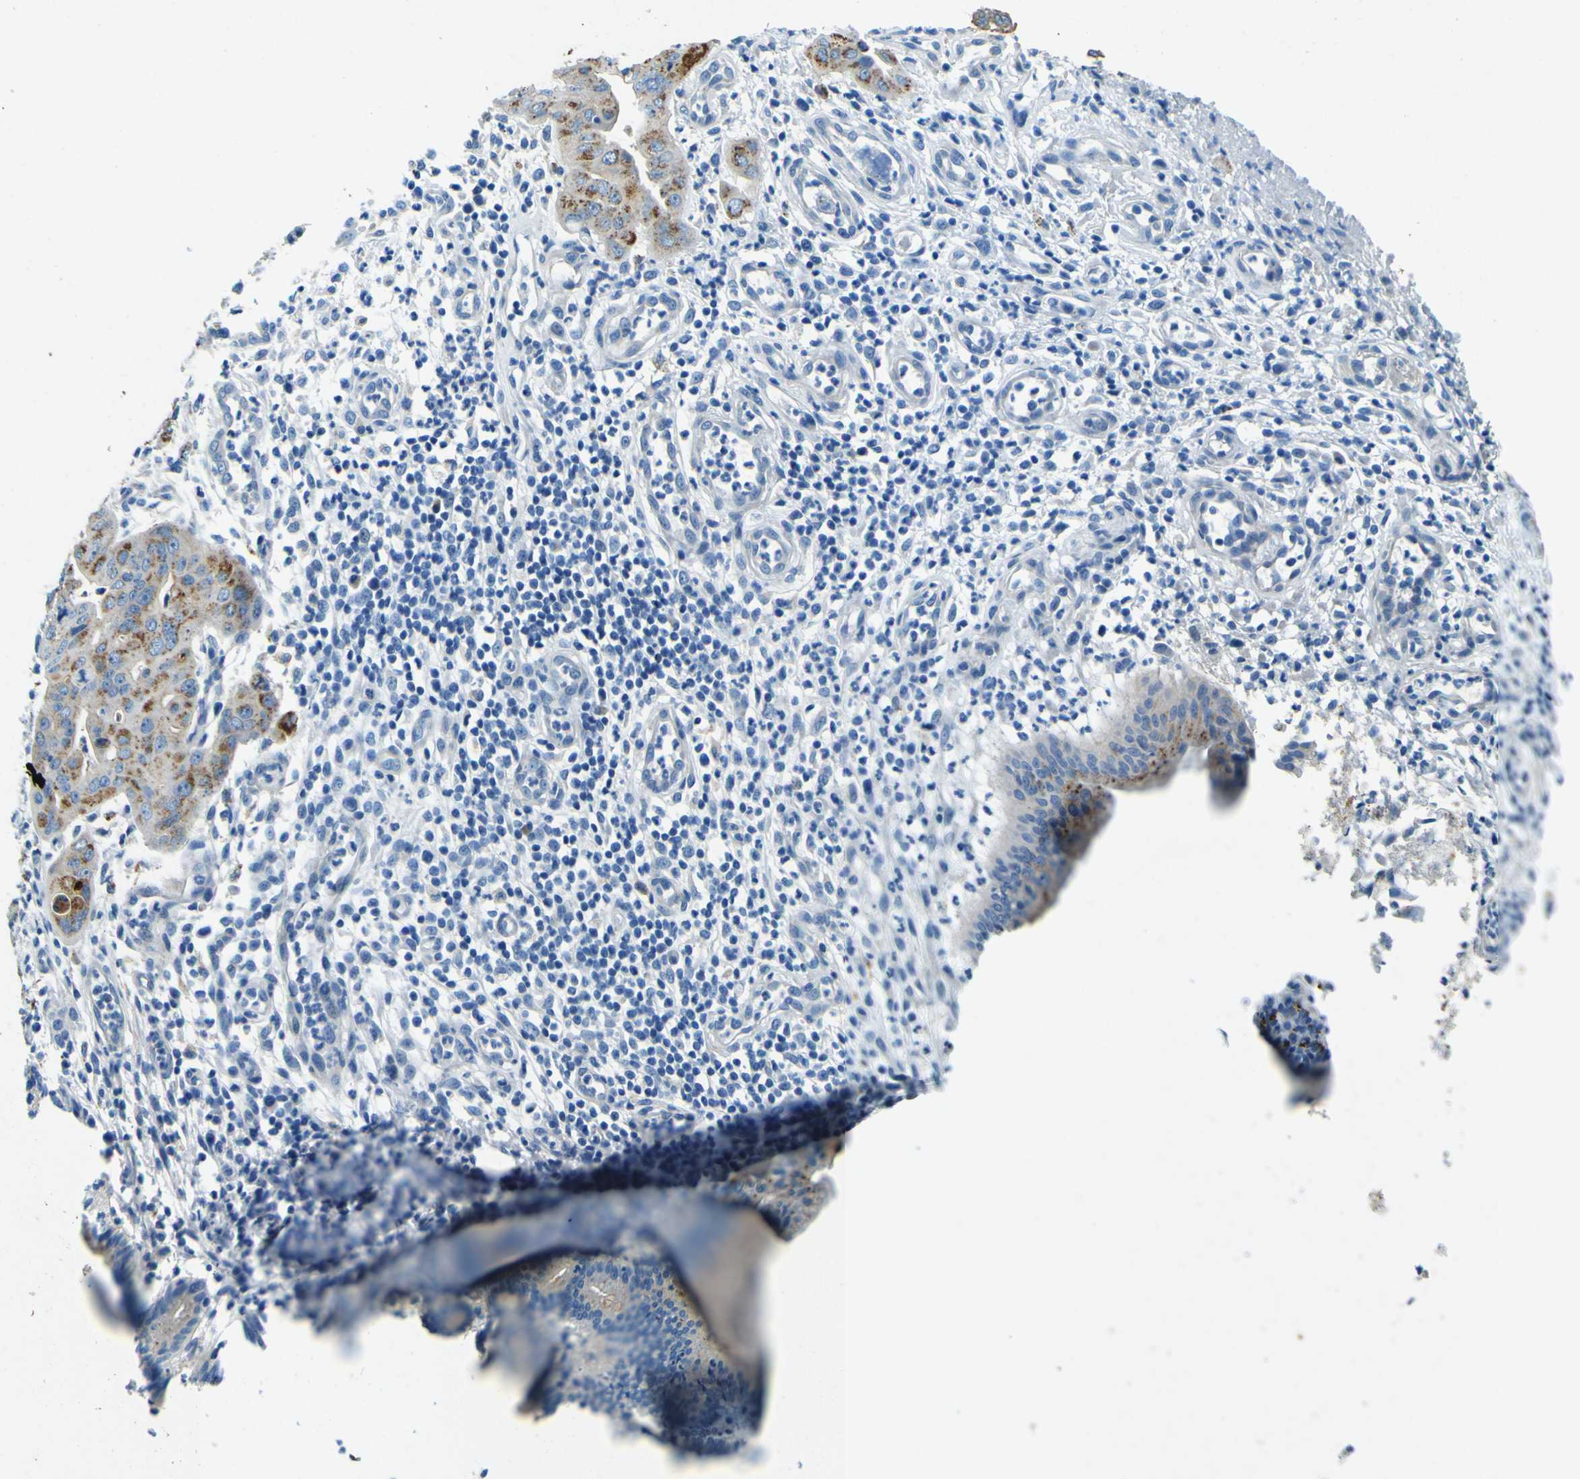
{"staining": {"intensity": "moderate", "quantity": "25%-75%", "location": "cytoplasmic/membranous"}, "tissue": "pancreatic cancer", "cell_type": "Tumor cells", "image_type": "cancer", "snomed": [{"axis": "morphology", "description": "Adenocarcinoma, NOS"}, {"axis": "topography", "description": "Pancreas"}], "caption": "An IHC photomicrograph of neoplastic tissue is shown. Protein staining in brown labels moderate cytoplasmic/membranous positivity in pancreatic adenocarcinoma within tumor cells.", "gene": "PDE9A", "patient": {"sex": "female", "age": 75}}